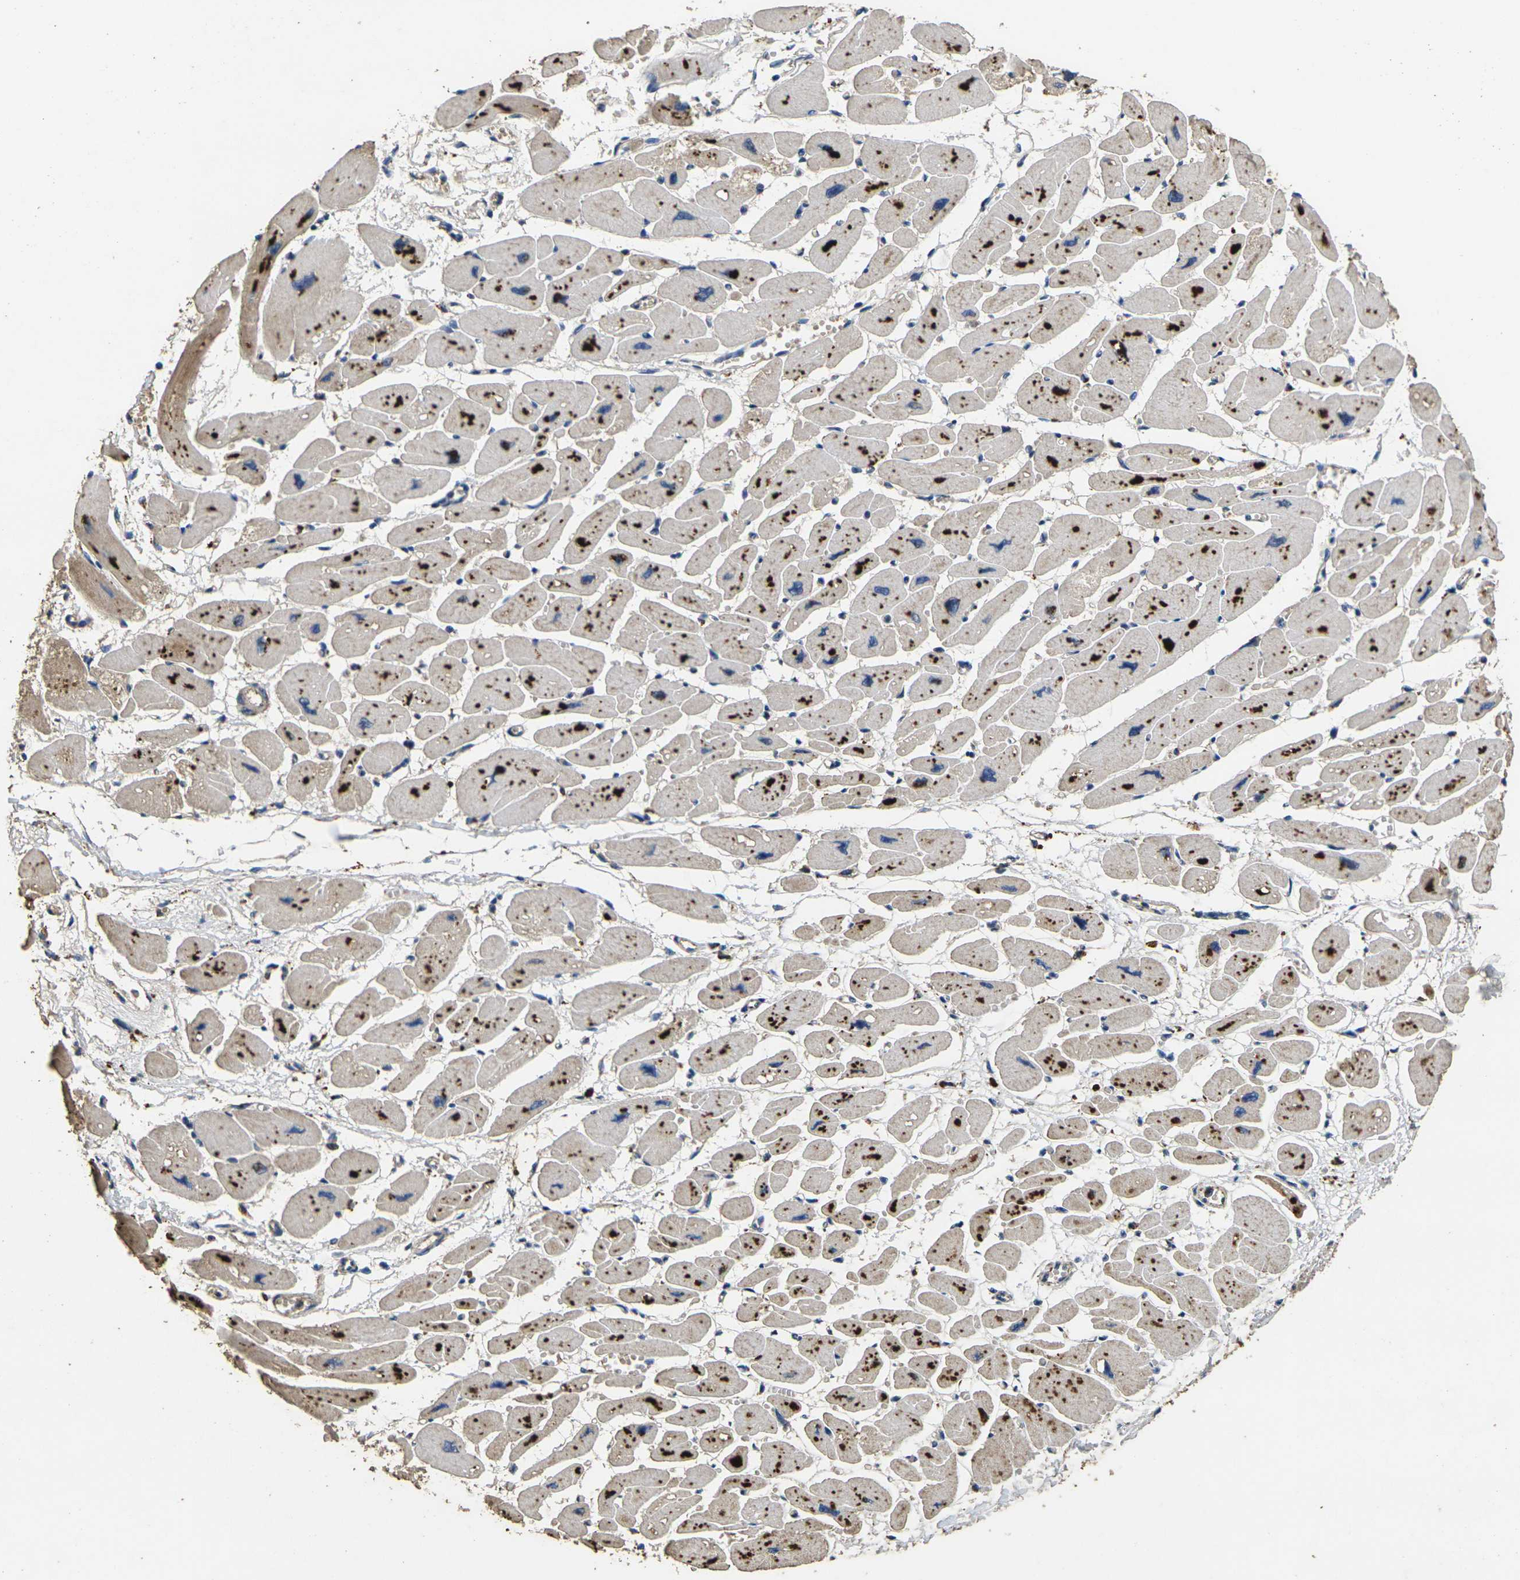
{"staining": {"intensity": "moderate", "quantity": ">75%", "location": "cytoplasmic/membranous"}, "tissue": "heart muscle", "cell_type": "Cardiomyocytes", "image_type": "normal", "snomed": [{"axis": "morphology", "description": "Normal tissue, NOS"}, {"axis": "topography", "description": "Heart"}], "caption": "DAB (3,3'-diaminobenzidine) immunohistochemical staining of unremarkable human heart muscle shows moderate cytoplasmic/membranous protein staining in approximately >75% of cardiomyocytes.", "gene": "MAPK11", "patient": {"sex": "female", "age": 54}}